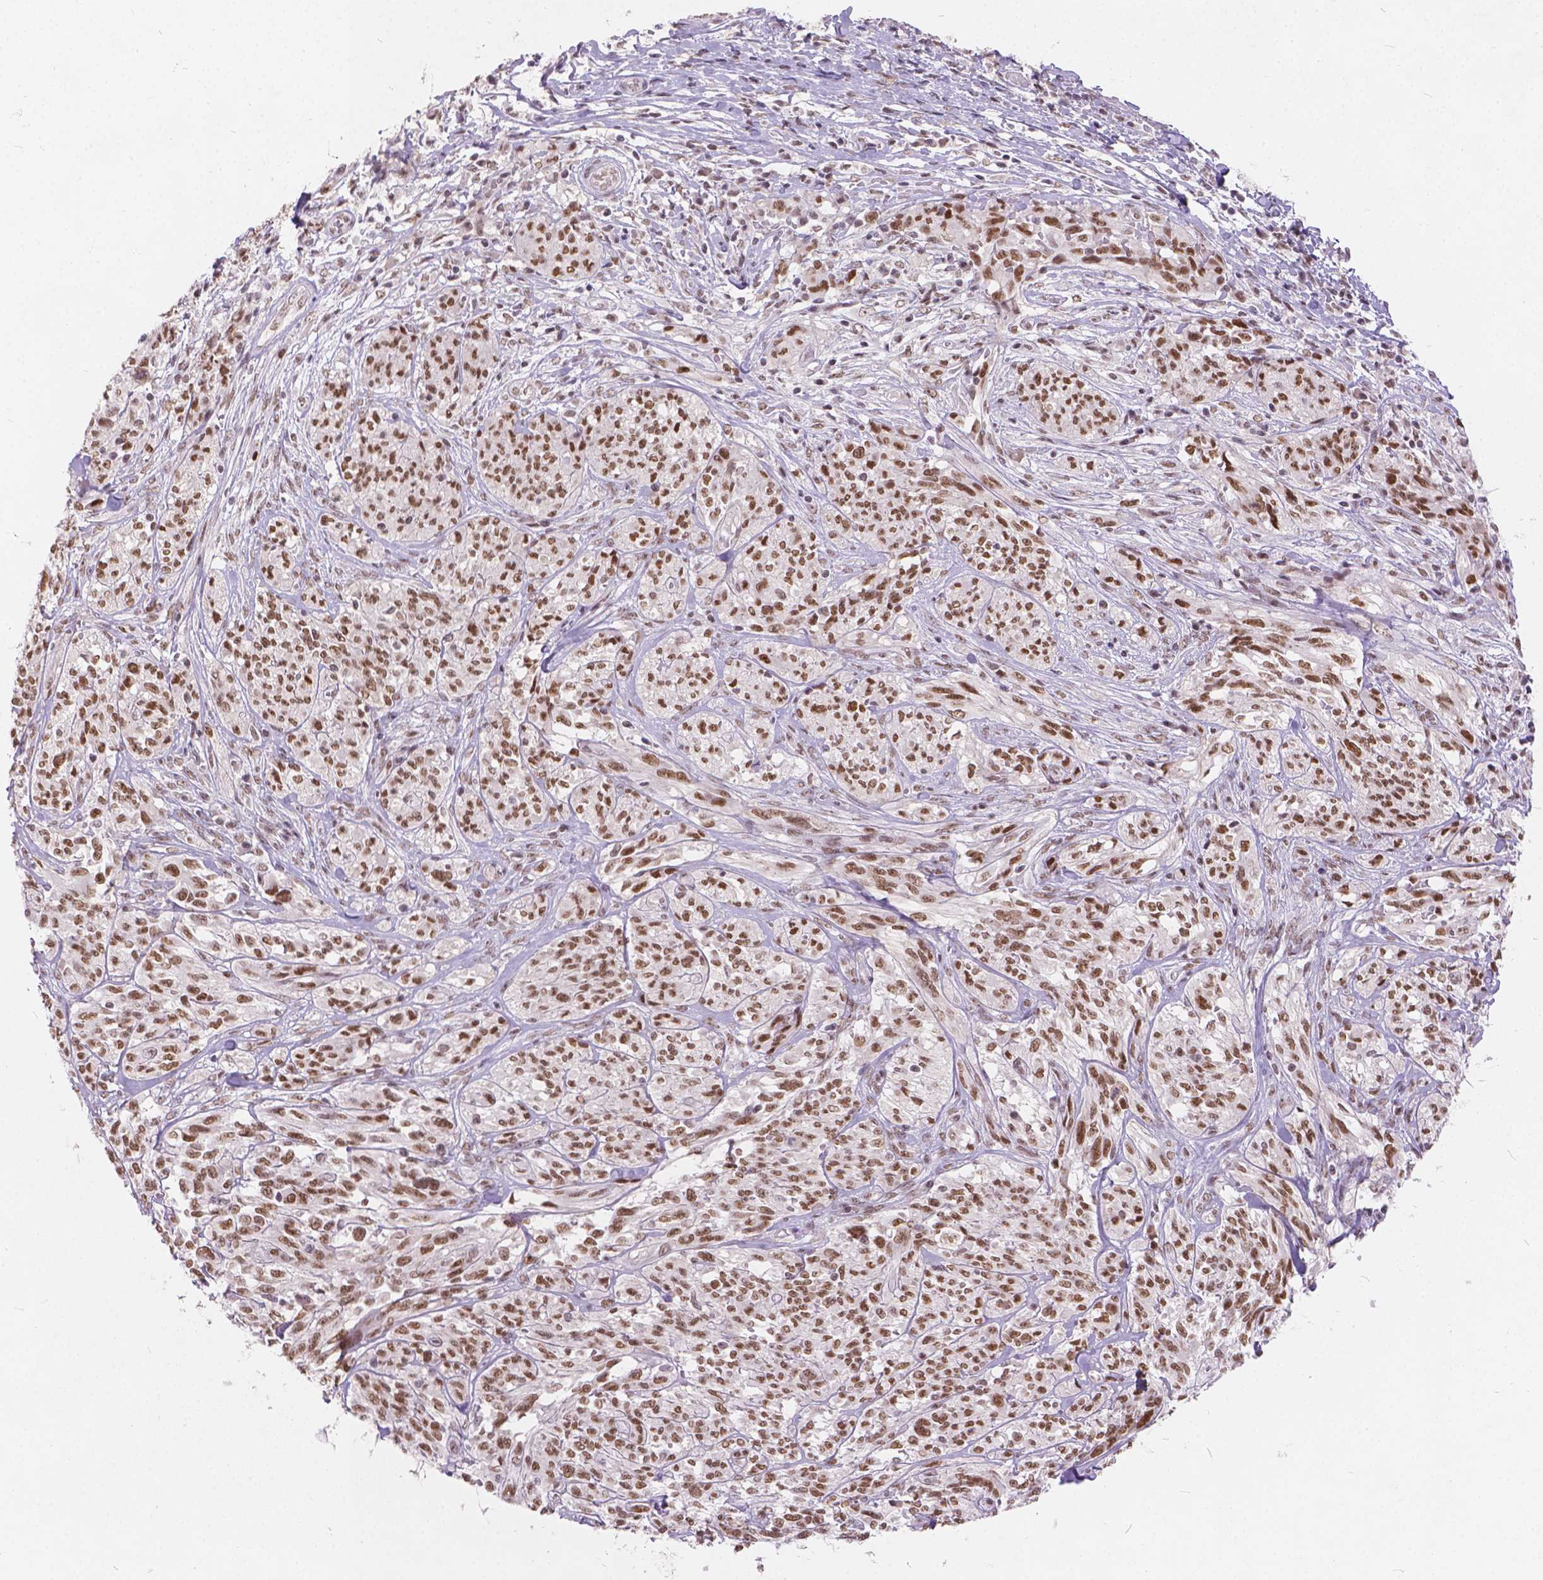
{"staining": {"intensity": "moderate", "quantity": "25%-75%", "location": "nuclear"}, "tissue": "melanoma", "cell_type": "Tumor cells", "image_type": "cancer", "snomed": [{"axis": "morphology", "description": "Malignant melanoma, NOS"}, {"axis": "topography", "description": "Skin"}], "caption": "This image reveals IHC staining of malignant melanoma, with medium moderate nuclear expression in about 25%-75% of tumor cells.", "gene": "FAM53A", "patient": {"sex": "female", "age": 91}}